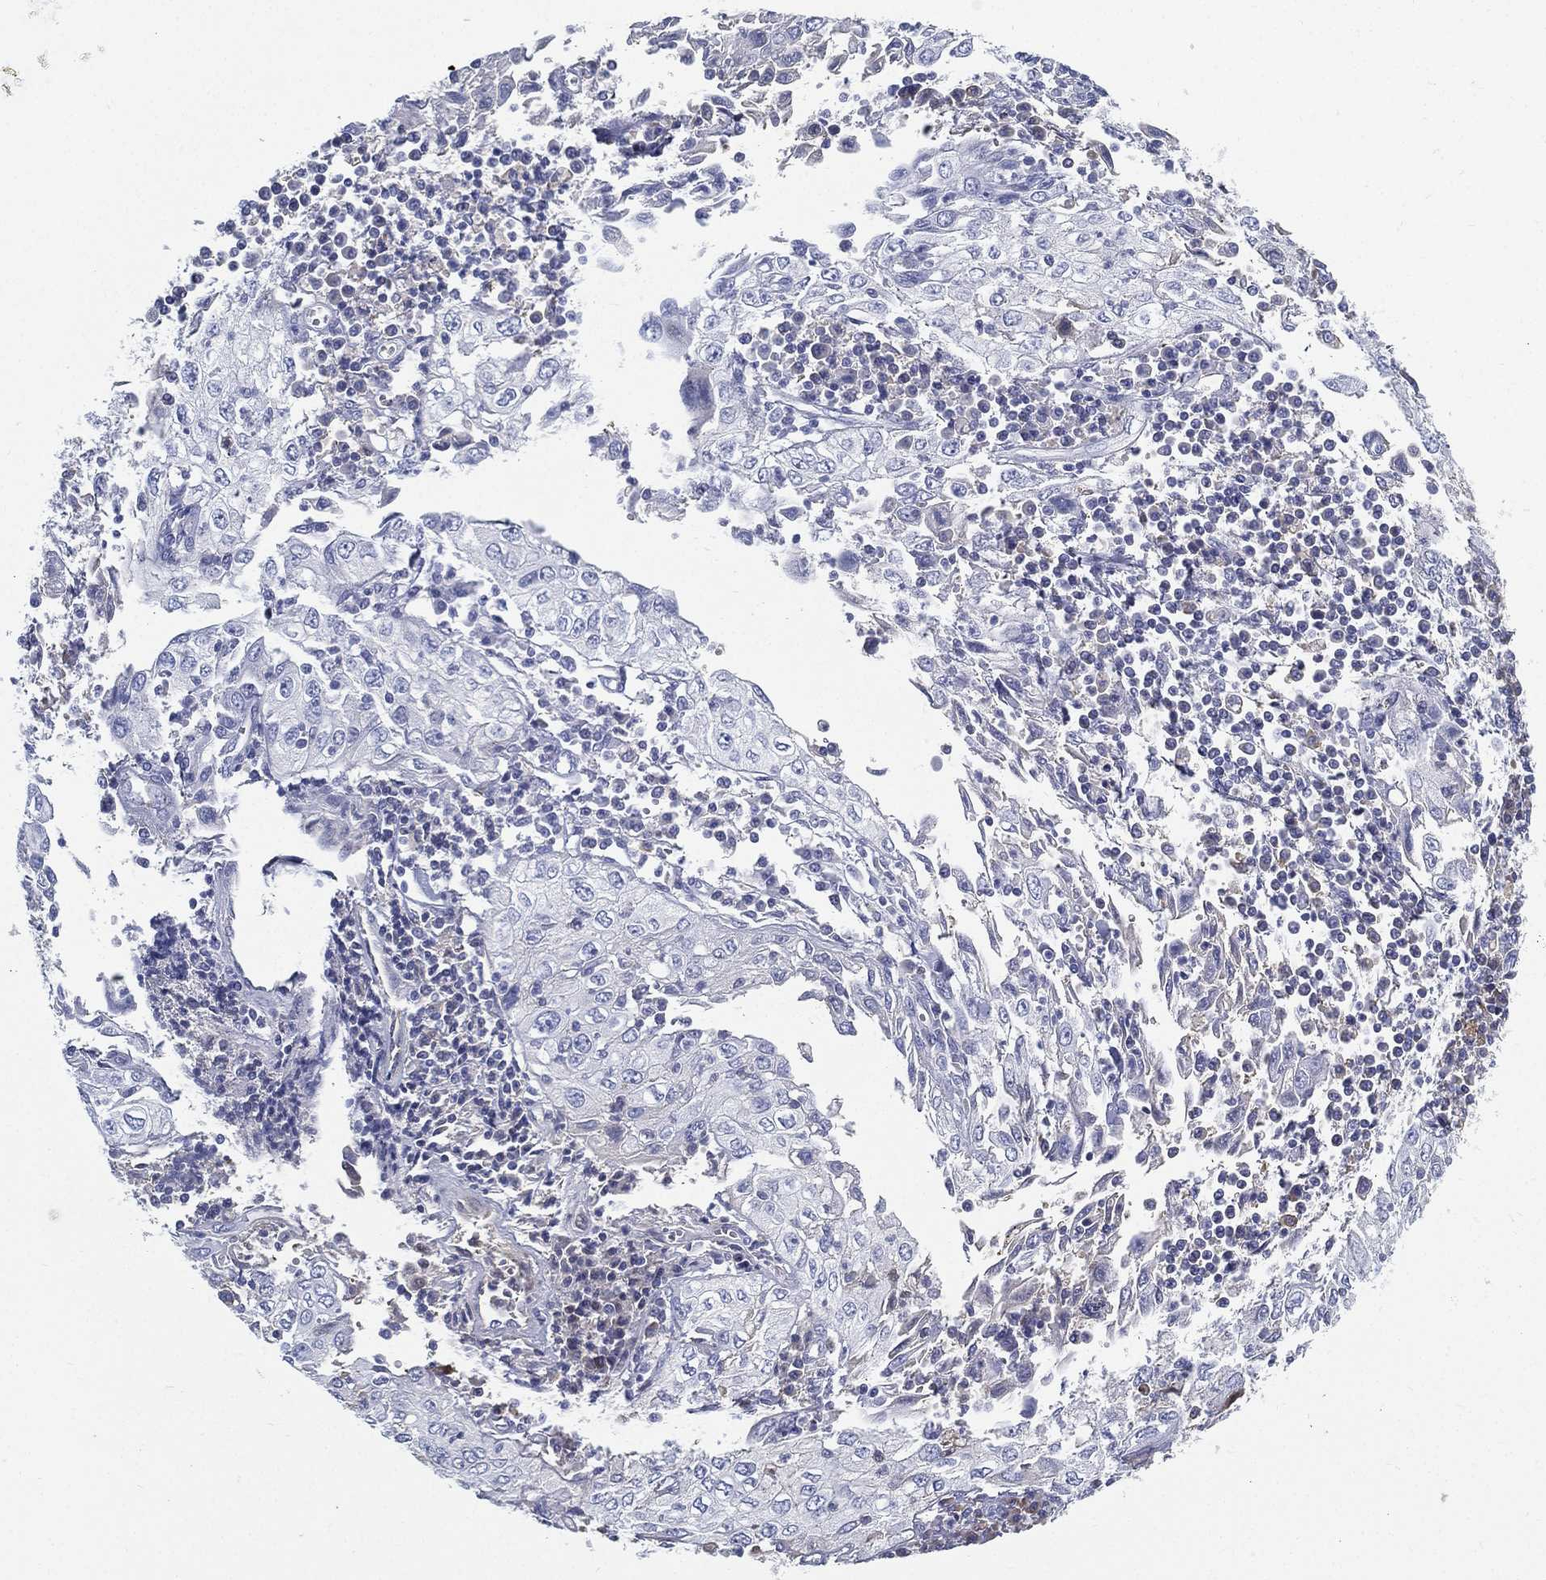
{"staining": {"intensity": "negative", "quantity": "none", "location": "none"}, "tissue": "cervical cancer", "cell_type": "Tumor cells", "image_type": "cancer", "snomed": [{"axis": "morphology", "description": "Squamous cell carcinoma, NOS"}, {"axis": "topography", "description": "Cervix"}], "caption": "The image demonstrates no significant staining in tumor cells of cervical squamous cell carcinoma.", "gene": "IFNB1", "patient": {"sex": "female", "age": 24}}